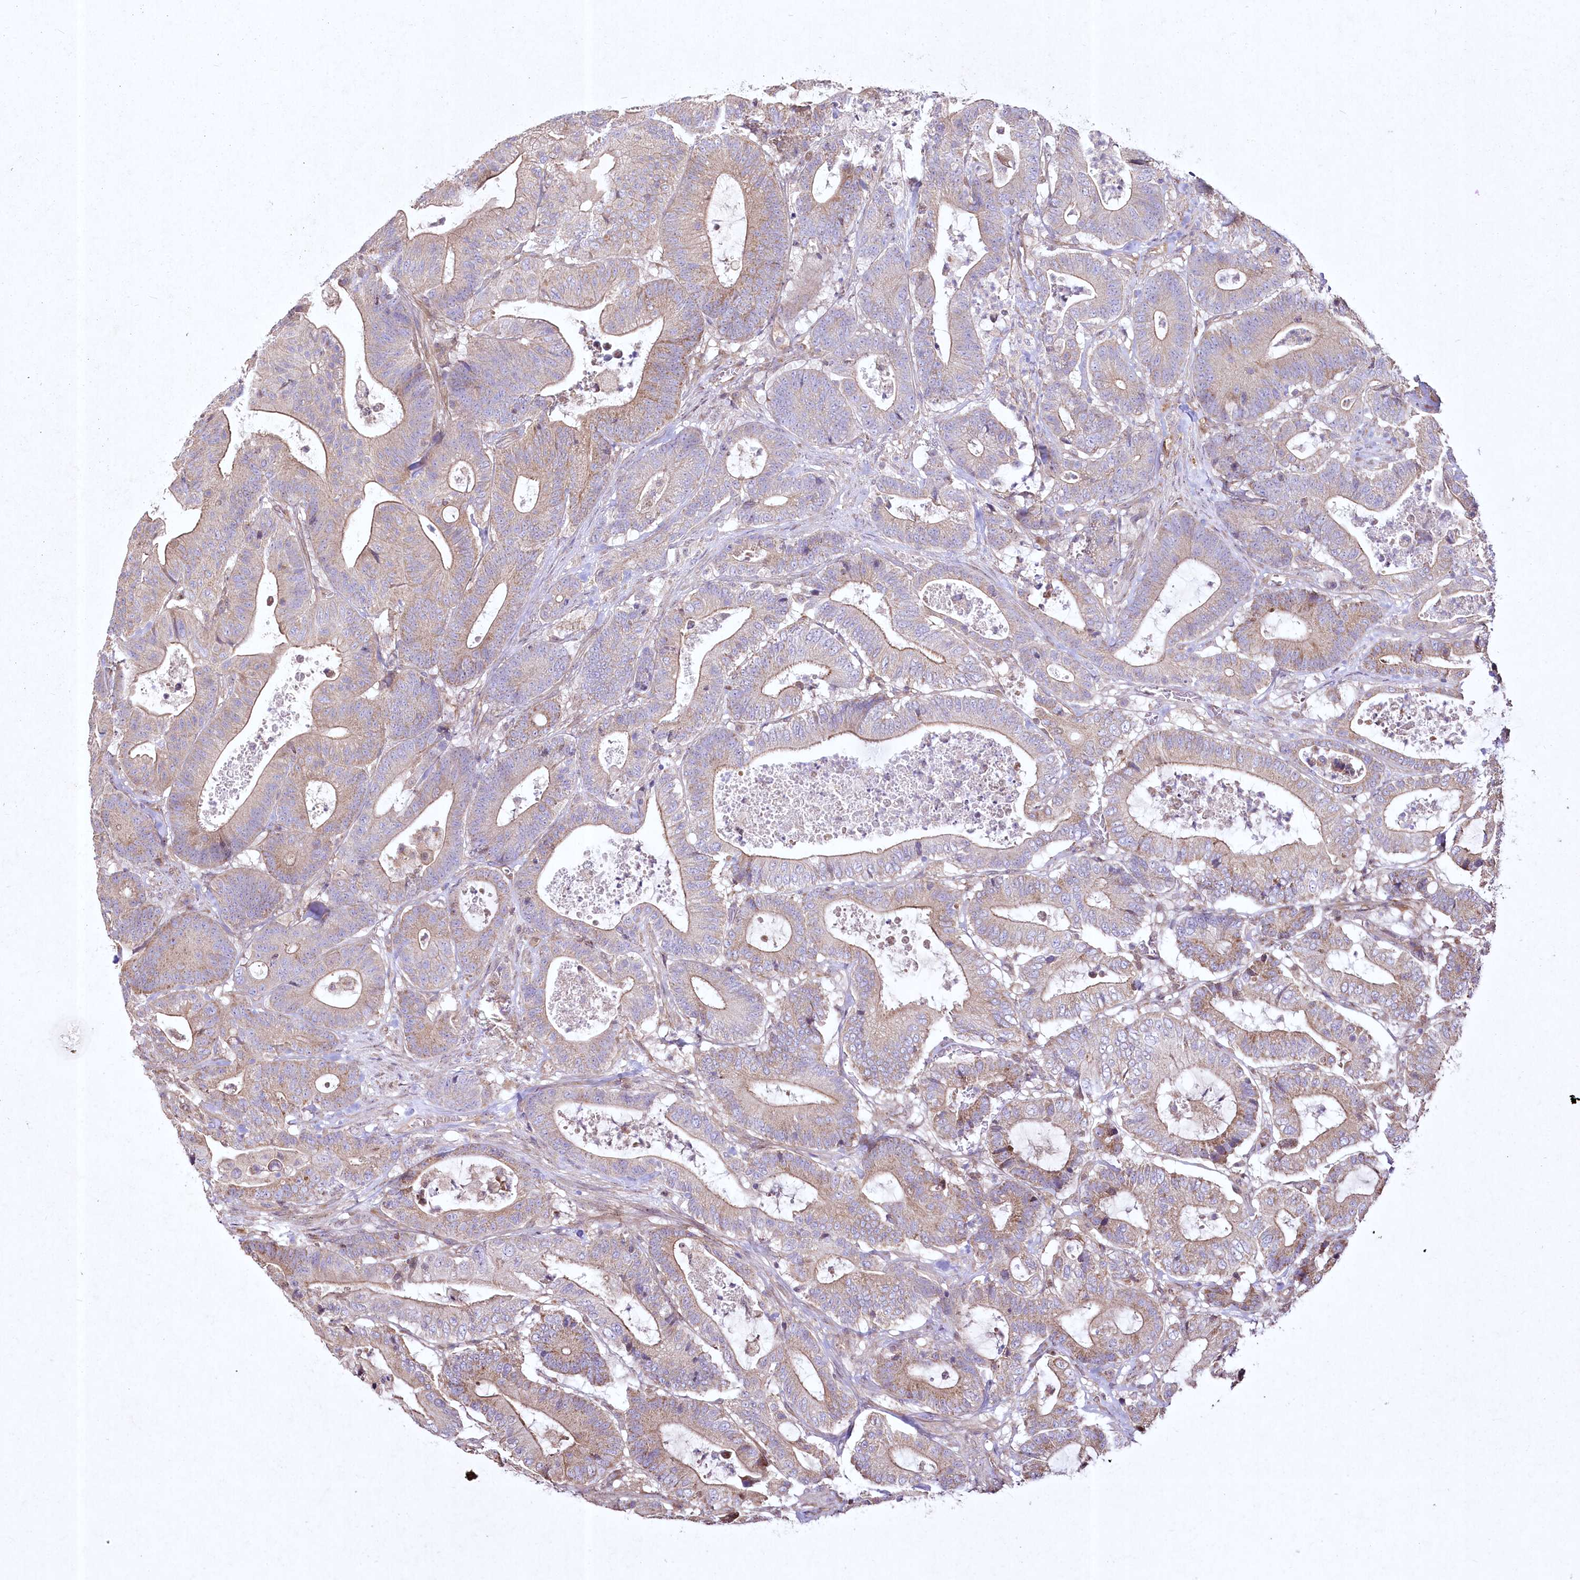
{"staining": {"intensity": "weak", "quantity": ">75%", "location": "cytoplasmic/membranous,nuclear"}, "tissue": "colorectal cancer", "cell_type": "Tumor cells", "image_type": "cancer", "snomed": [{"axis": "morphology", "description": "Adenocarcinoma, NOS"}, {"axis": "topography", "description": "Colon"}], "caption": "Protein analysis of colorectal cancer tissue shows weak cytoplasmic/membranous and nuclear staining in about >75% of tumor cells. The staining is performed using DAB (3,3'-diaminobenzidine) brown chromogen to label protein expression. The nuclei are counter-stained blue using hematoxylin.", "gene": "SH3TC1", "patient": {"sex": "female", "age": 84}}